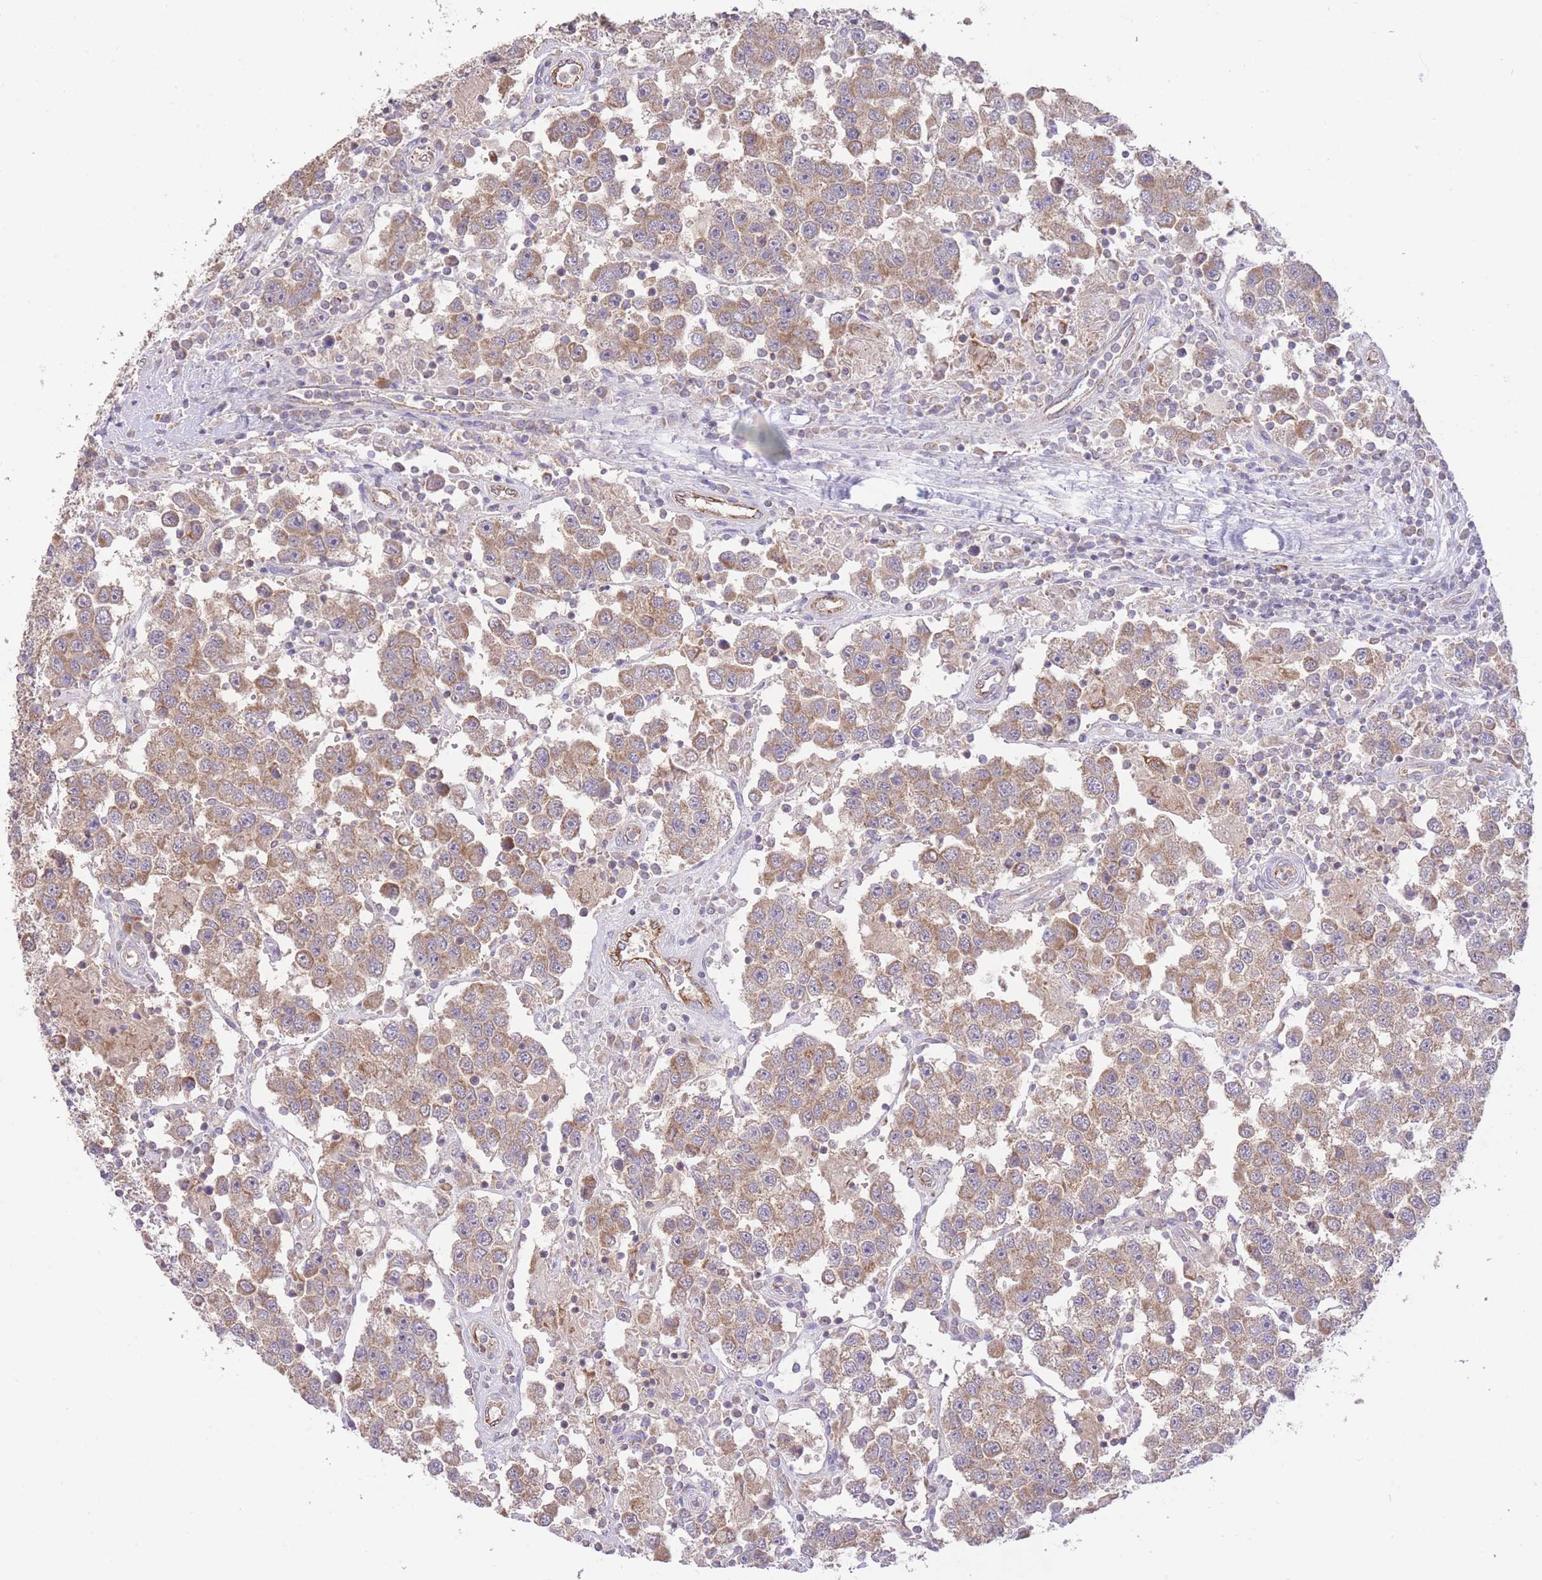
{"staining": {"intensity": "moderate", "quantity": ">75%", "location": "cytoplasmic/membranous"}, "tissue": "testis cancer", "cell_type": "Tumor cells", "image_type": "cancer", "snomed": [{"axis": "morphology", "description": "Seminoma, NOS"}, {"axis": "topography", "description": "Testis"}], "caption": "Testis cancer (seminoma) stained with immunohistochemistry reveals moderate cytoplasmic/membranous staining in about >75% of tumor cells.", "gene": "PREP", "patient": {"sex": "male", "age": 37}}